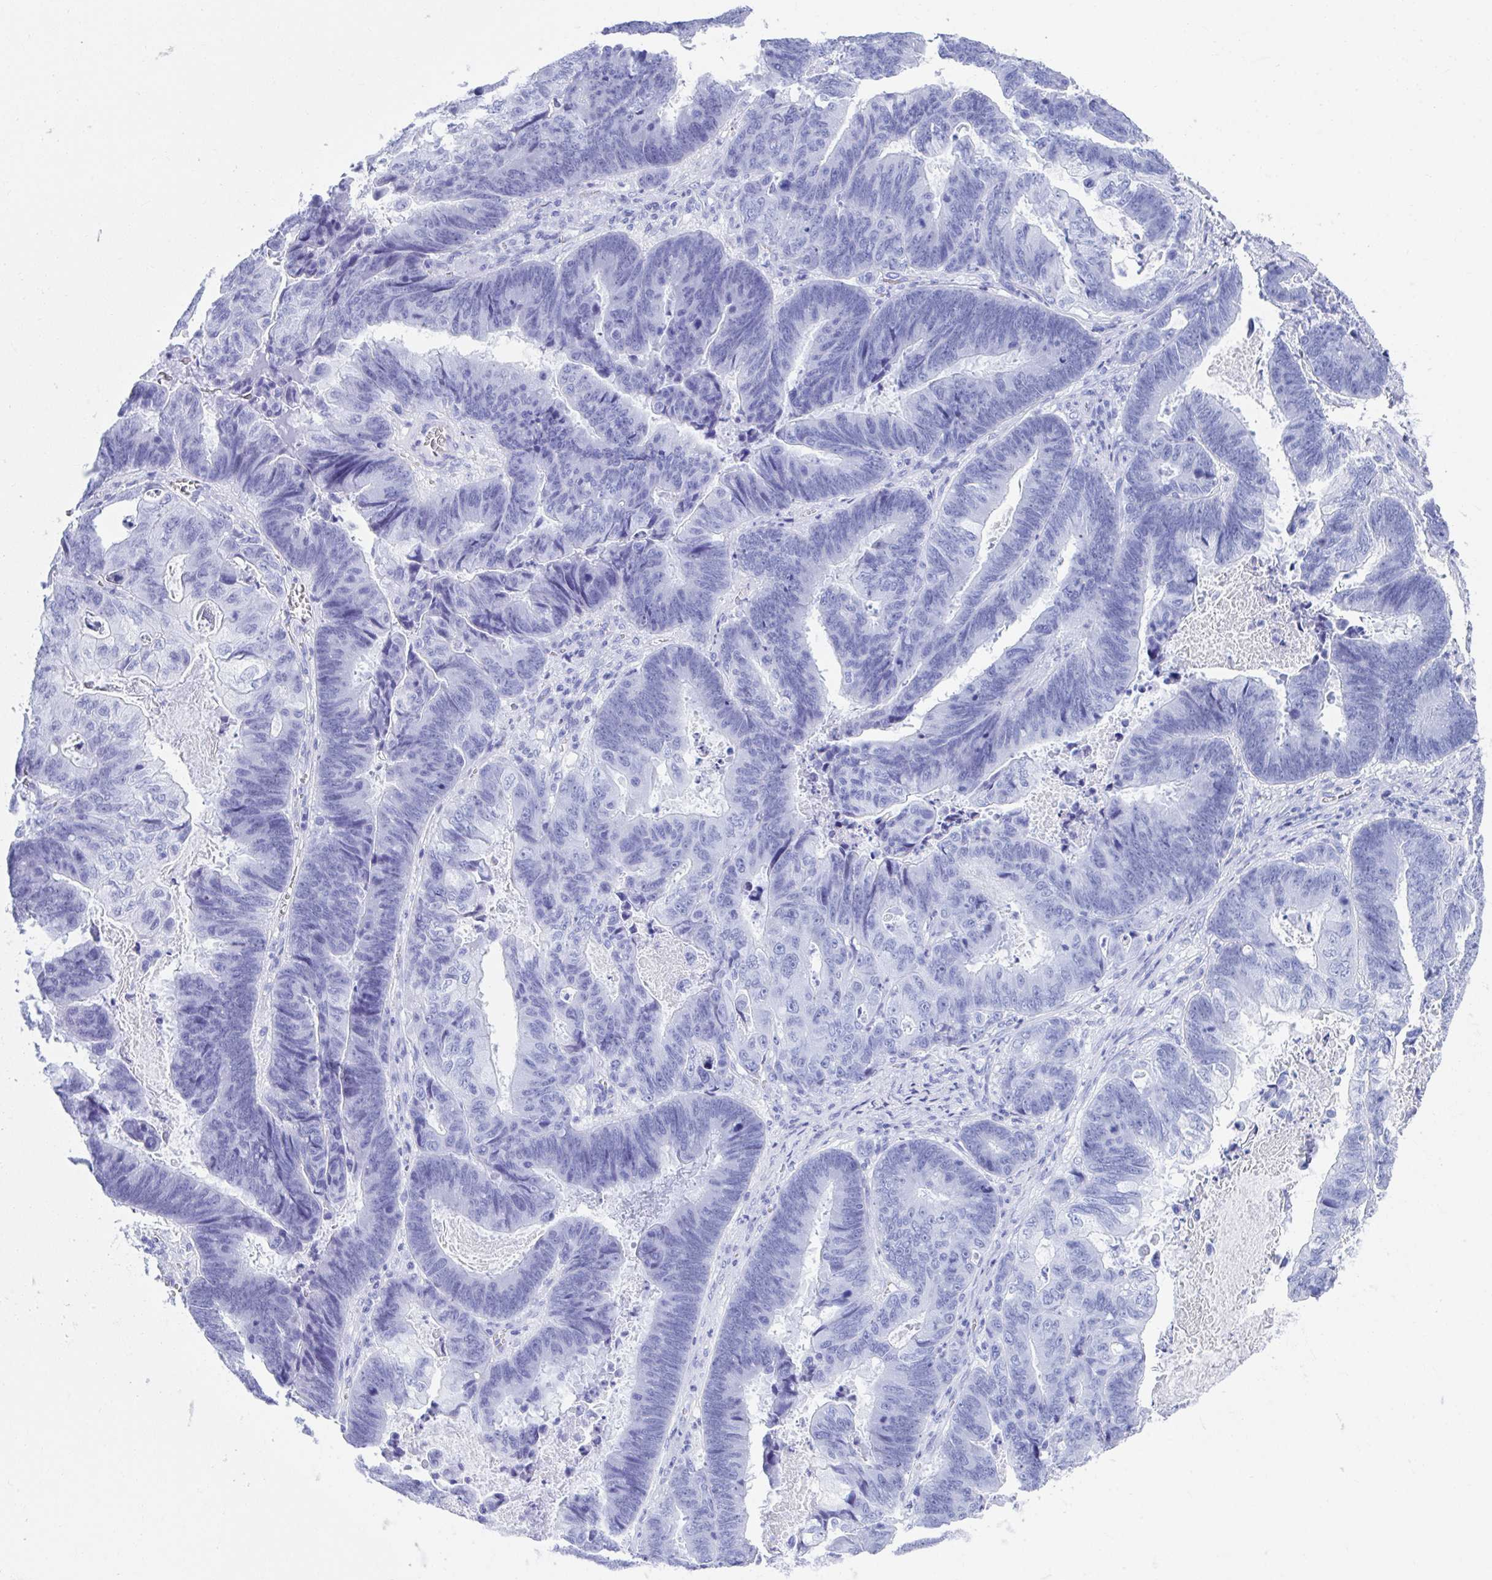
{"staining": {"intensity": "negative", "quantity": "none", "location": "none"}, "tissue": "lung cancer", "cell_type": "Tumor cells", "image_type": "cancer", "snomed": [{"axis": "morphology", "description": "Aneuploidy"}, {"axis": "morphology", "description": "Adenocarcinoma, NOS"}, {"axis": "morphology", "description": "Adenocarcinoma primary or metastatic"}, {"axis": "topography", "description": "Lung"}], "caption": "DAB immunohistochemical staining of adenocarcinoma primary or metastatic (lung) exhibits no significant expression in tumor cells.", "gene": "MROH2B", "patient": {"sex": "female", "age": 75}}